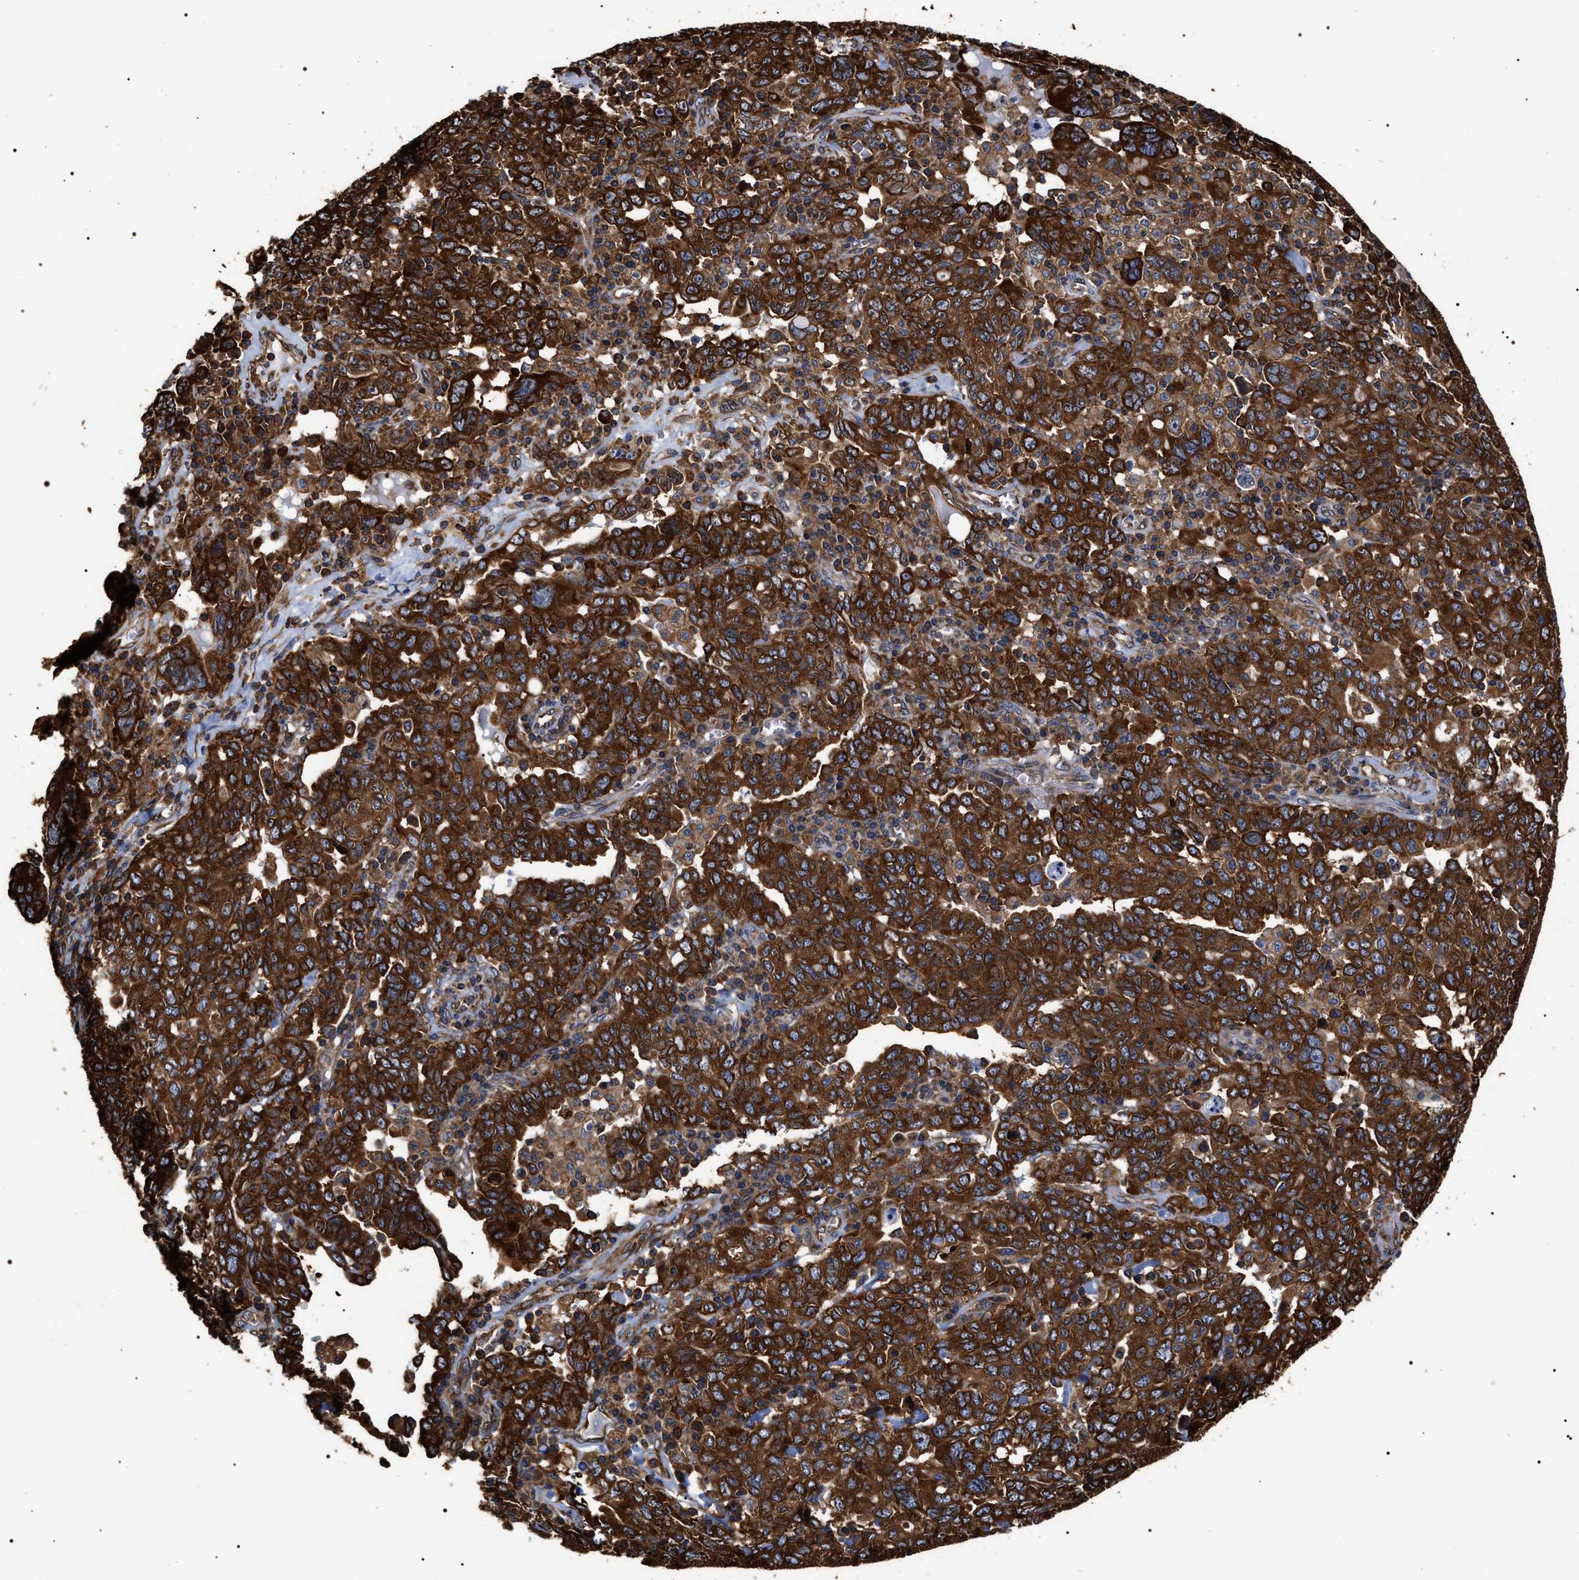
{"staining": {"intensity": "strong", "quantity": ">75%", "location": "cytoplasmic/membranous"}, "tissue": "ovarian cancer", "cell_type": "Tumor cells", "image_type": "cancer", "snomed": [{"axis": "morphology", "description": "Carcinoma, endometroid"}, {"axis": "topography", "description": "Ovary"}], "caption": "Ovarian cancer (endometroid carcinoma) stained for a protein (brown) displays strong cytoplasmic/membranous positive positivity in approximately >75% of tumor cells.", "gene": "SERBP1", "patient": {"sex": "female", "age": 62}}